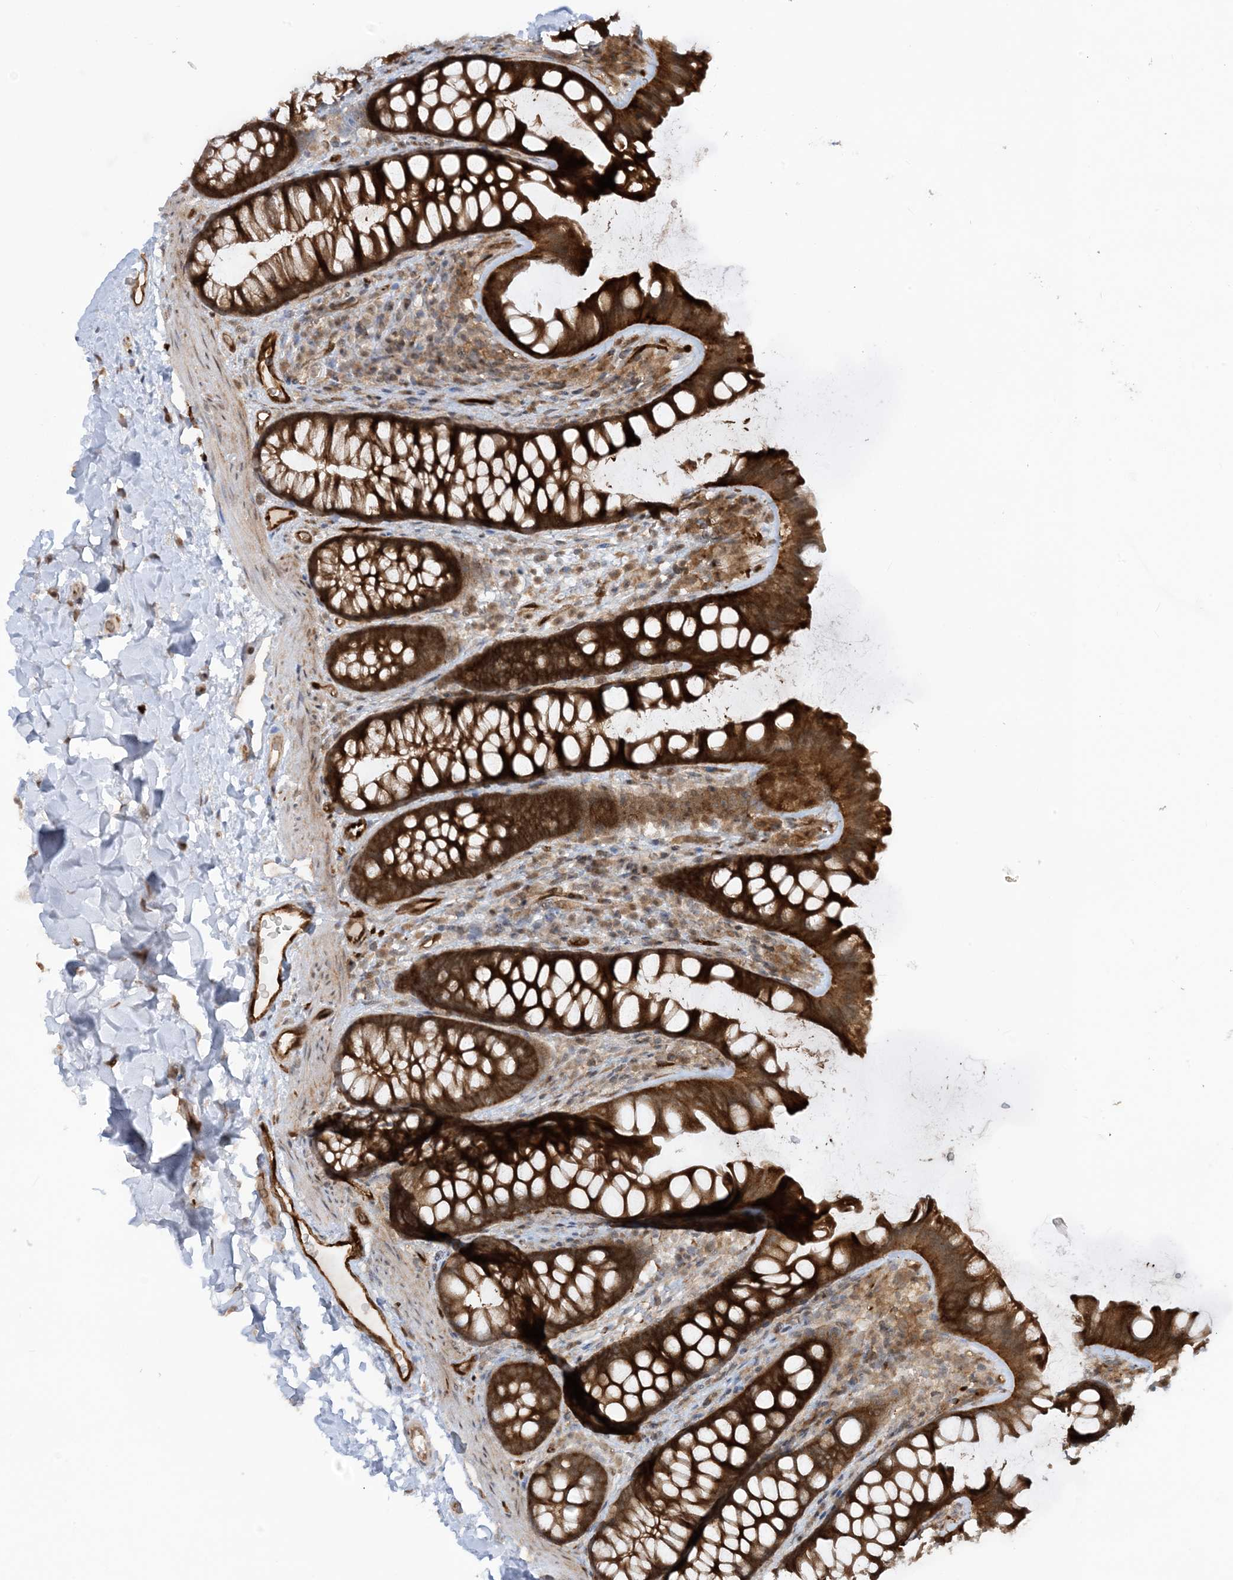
{"staining": {"intensity": "strong", "quantity": ">75%", "location": "cytoplasmic/membranous"}, "tissue": "colon", "cell_type": "Endothelial cells", "image_type": "normal", "snomed": [{"axis": "morphology", "description": "Normal tissue, NOS"}, {"axis": "topography", "description": "Colon"}], "caption": "Unremarkable colon shows strong cytoplasmic/membranous positivity in about >75% of endothelial cells, visualized by immunohistochemistry.", "gene": "CERT1", "patient": {"sex": "female", "age": 62}}